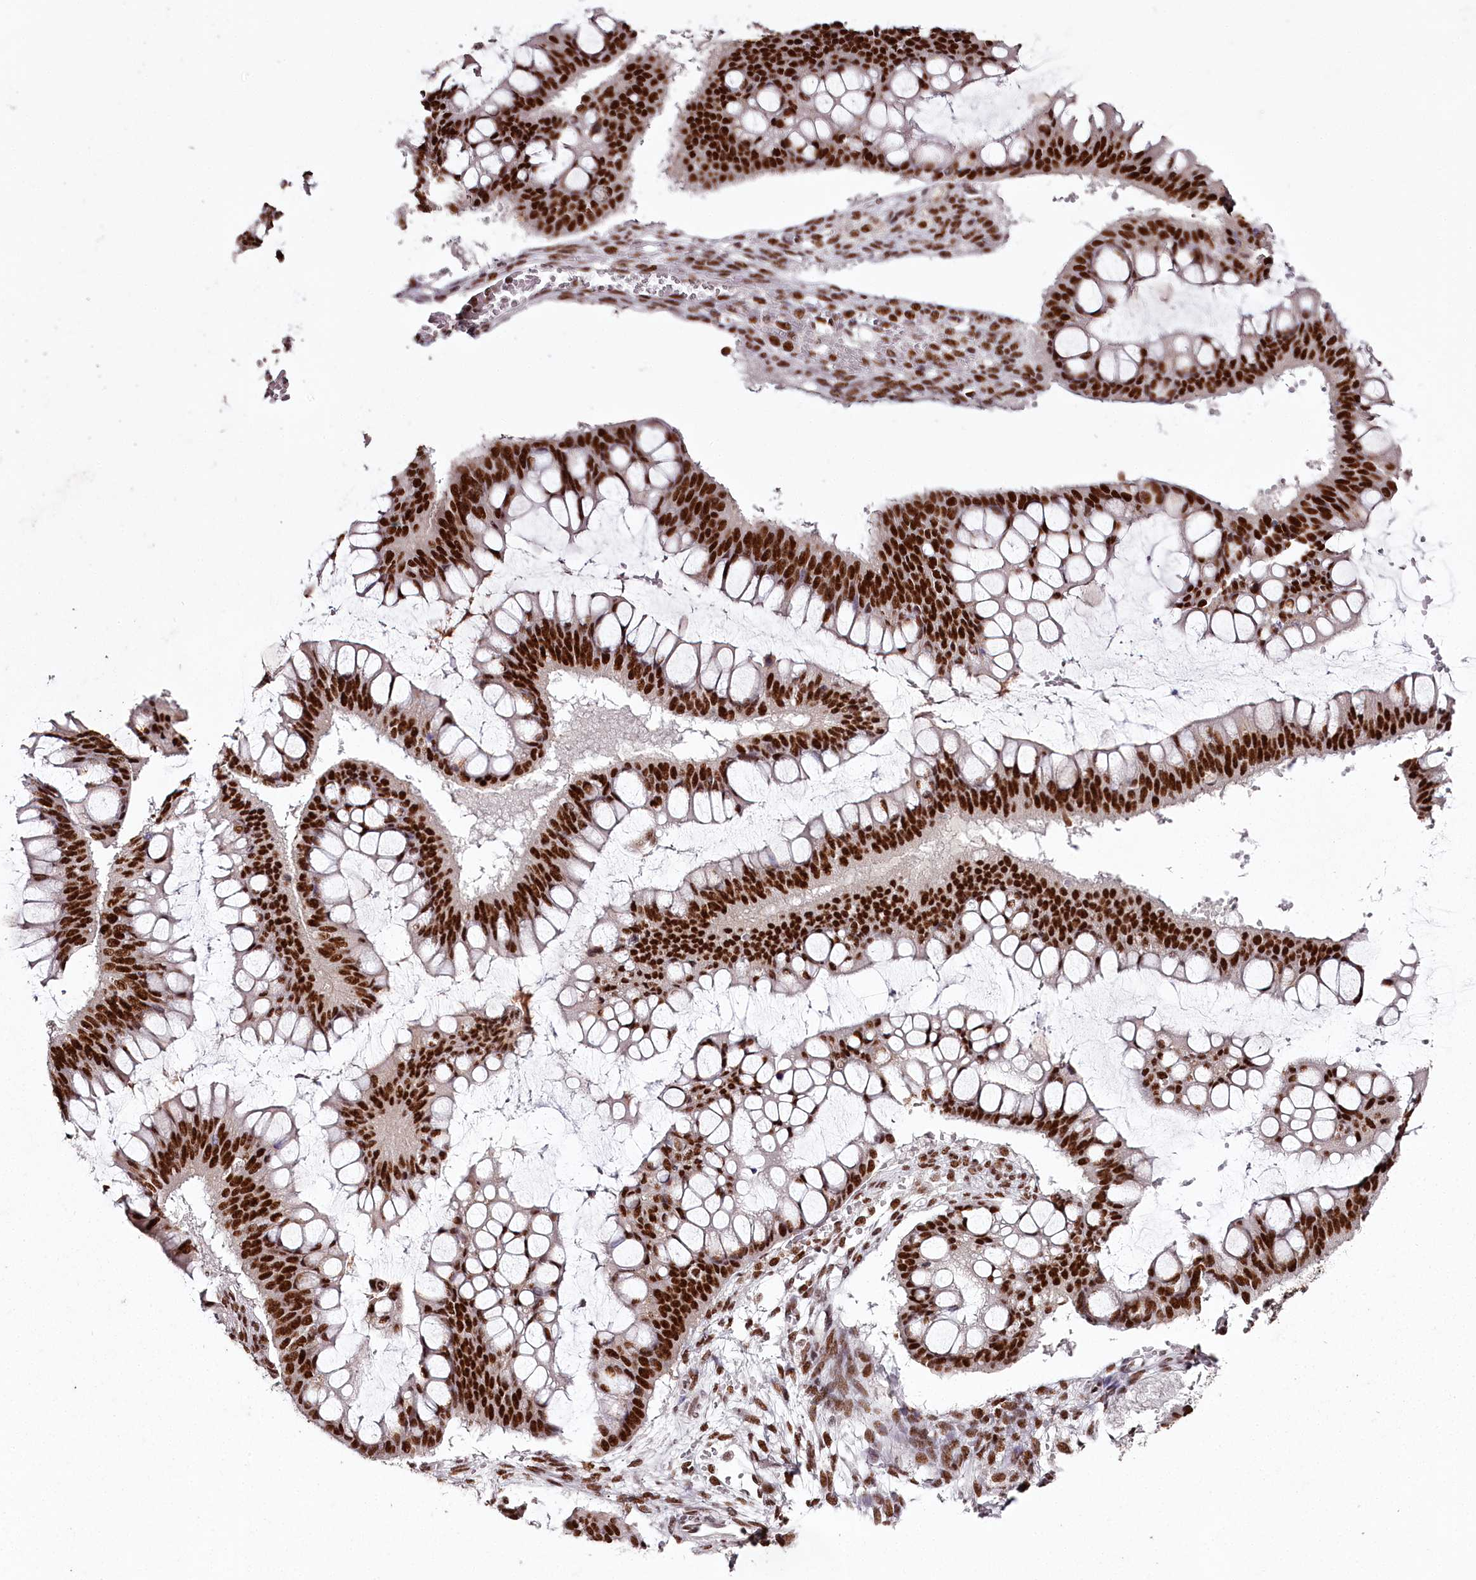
{"staining": {"intensity": "strong", "quantity": ">75%", "location": "nuclear"}, "tissue": "ovarian cancer", "cell_type": "Tumor cells", "image_type": "cancer", "snomed": [{"axis": "morphology", "description": "Cystadenocarcinoma, mucinous, NOS"}, {"axis": "topography", "description": "Ovary"}], "caption": "This is an image of immunohistochemistry staining of ovarian cancer, which shows strong staining in the nuclear of tumor cells.", "gene": "PSPC1", "patient": {"sex": "female", "age": 73}}